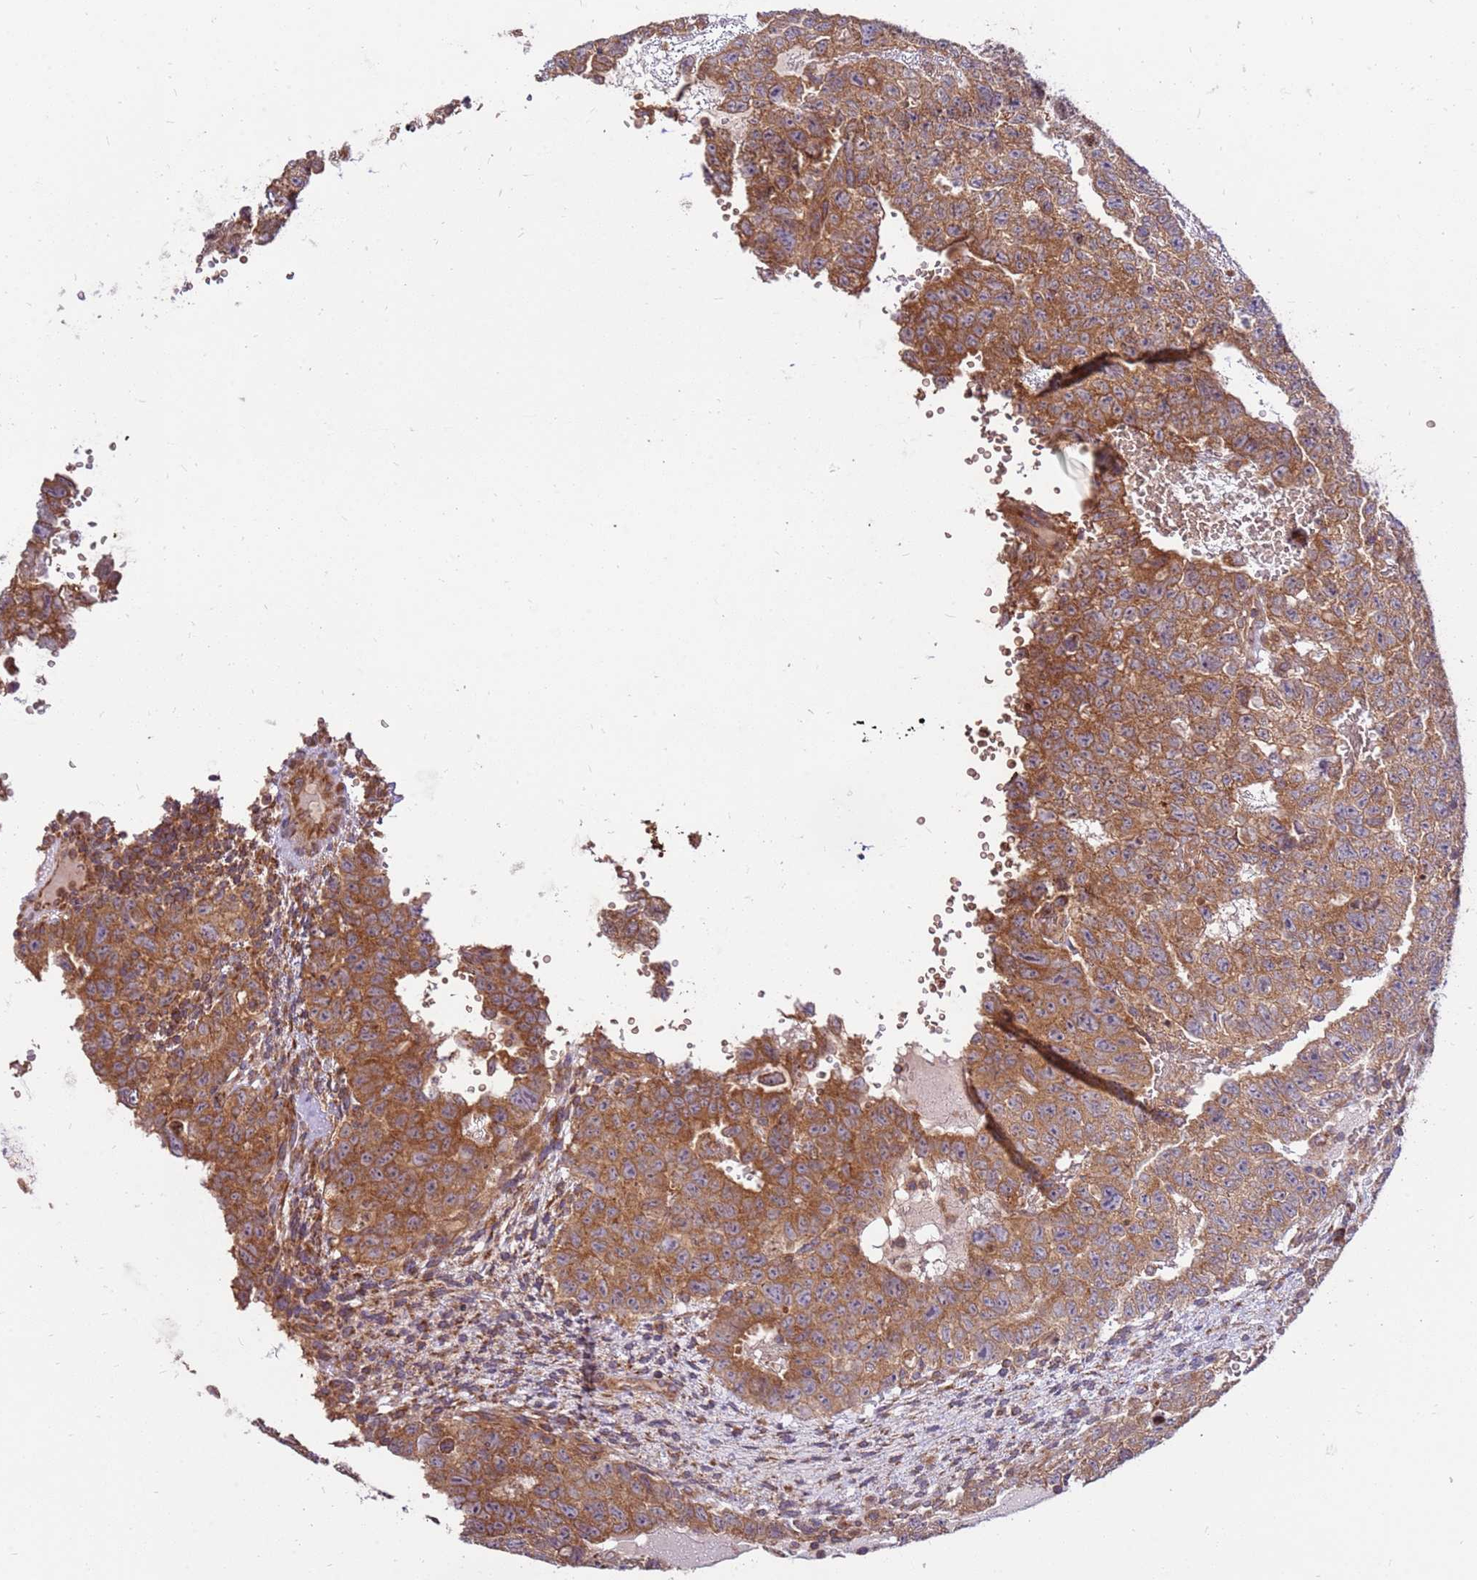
{"staining": {"intensity": "moderate", "quantity": ">75%", "location": "cytoplasmic/membranous"}, "tissue": "testis cancer", "cell_type": "Tumor cells", "image_type": "cancer", "snomed": [{"axis": "morphology", "description": "Carcinoma, Embryonal, NOS"}, {"axis": "topography", "description": "Testis"}], "caption": "Approximately >75% of tumor cells in testis cancer (embryonal carcinoma) reveal moderate cytoplasmic/membranous protein staining as visualized by brown immunohistochemical staining.", "gene": "SLC44A5", "patient": {"sex": "male", "age": 26}}